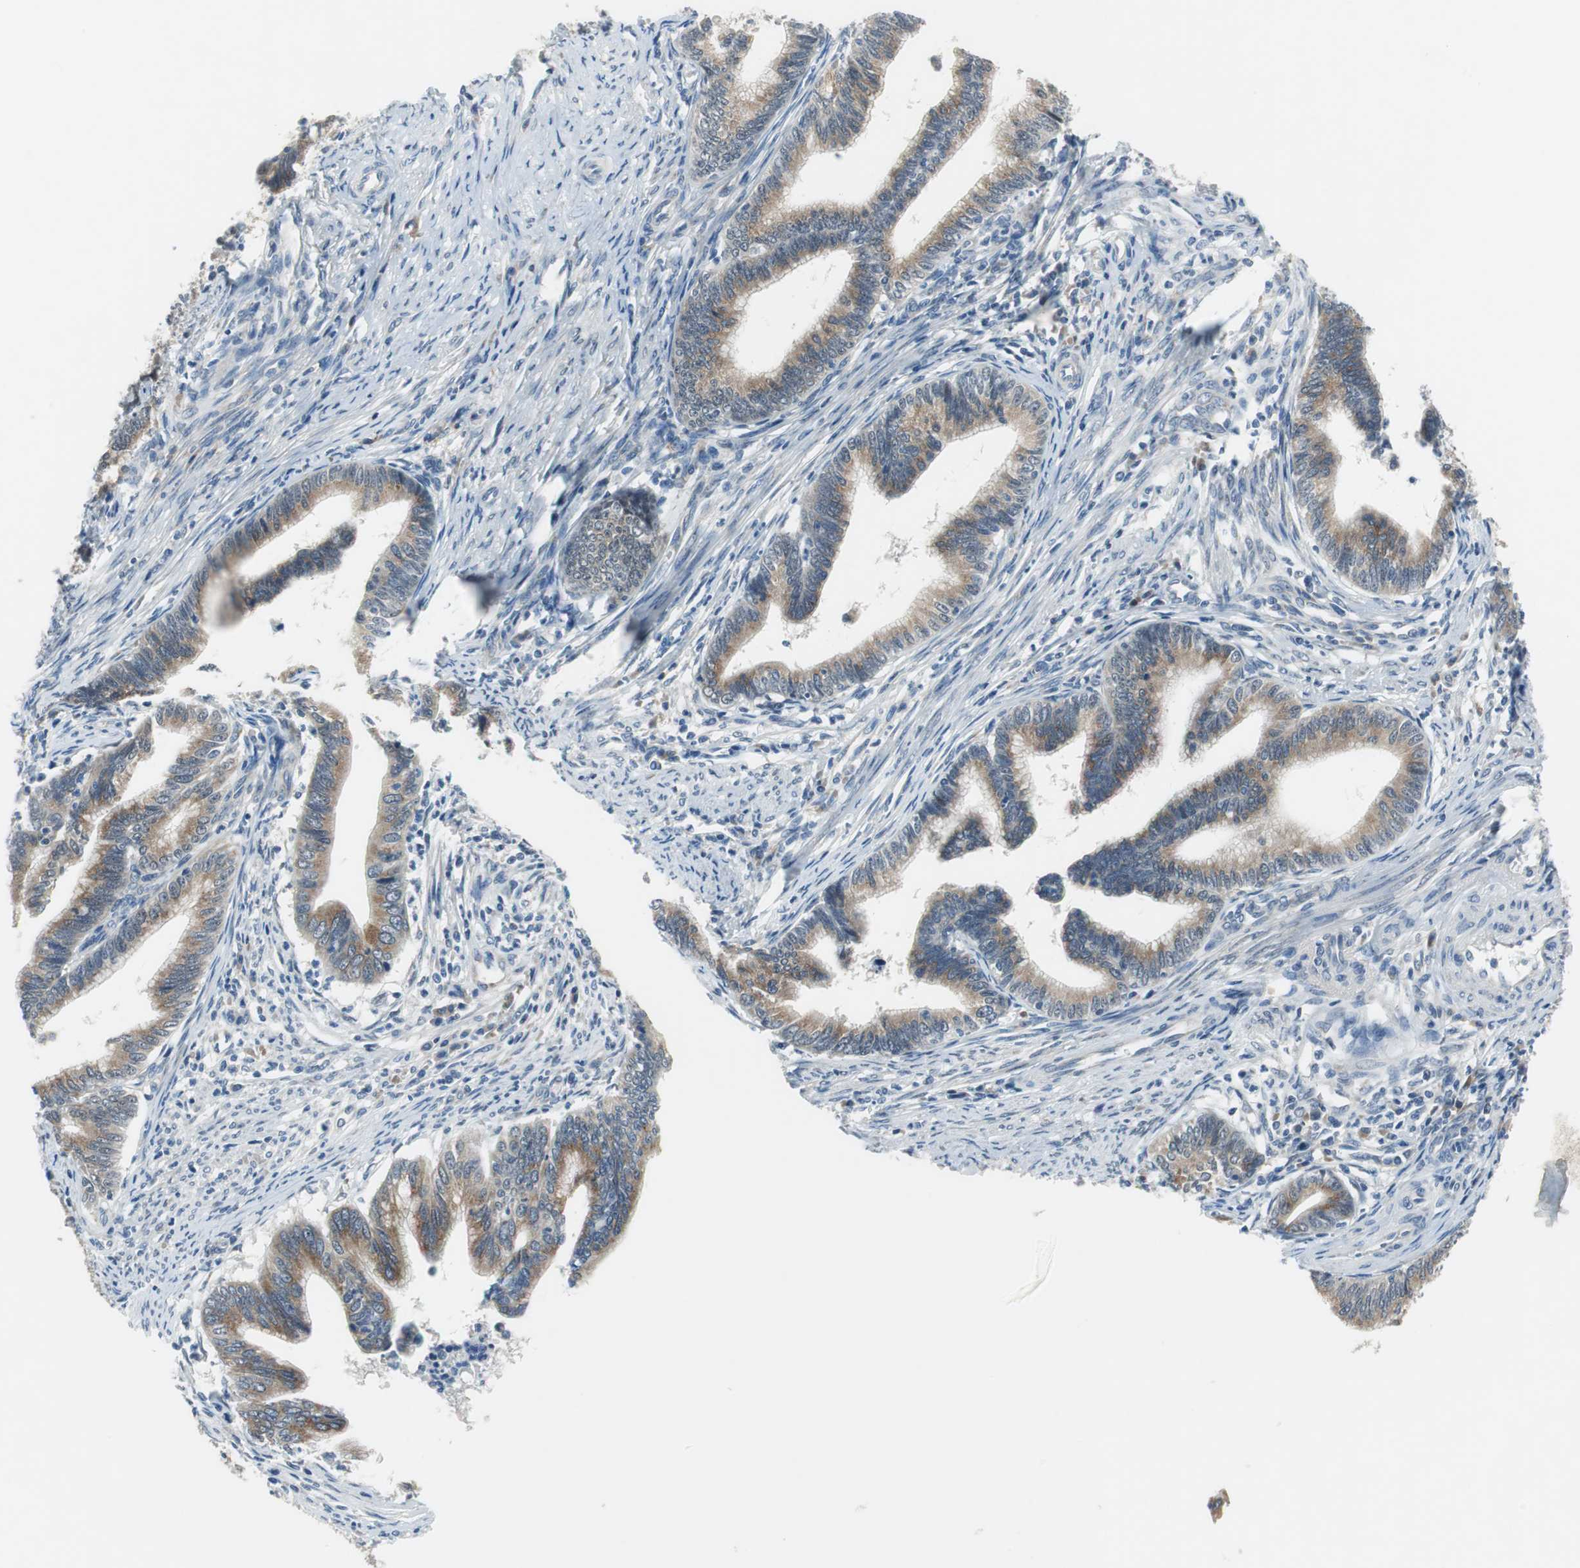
{"staining": {"intensity": "moderate", "quantity": ">75%", "location": "cytoplasmic/membranous"}, "tissue": "cervical cancer", "cell_type": "Tumor cells", "image_type": "cancer", "snomed": [{"axis": "morphology", "description": "Adenocarcinoma, NOS"}, {"axis": "topography", "description": "Cervix"}], "caption": "Protein staining displays moderate cytoplasmic/membranous staining in approximately >75% of tumor cells in cervical cancer (adenocarcinoma). (IHC, brightfield microscopy, high magnification).", "gene": "PLAA", "patient": {"sex": "female", "age": 36}}